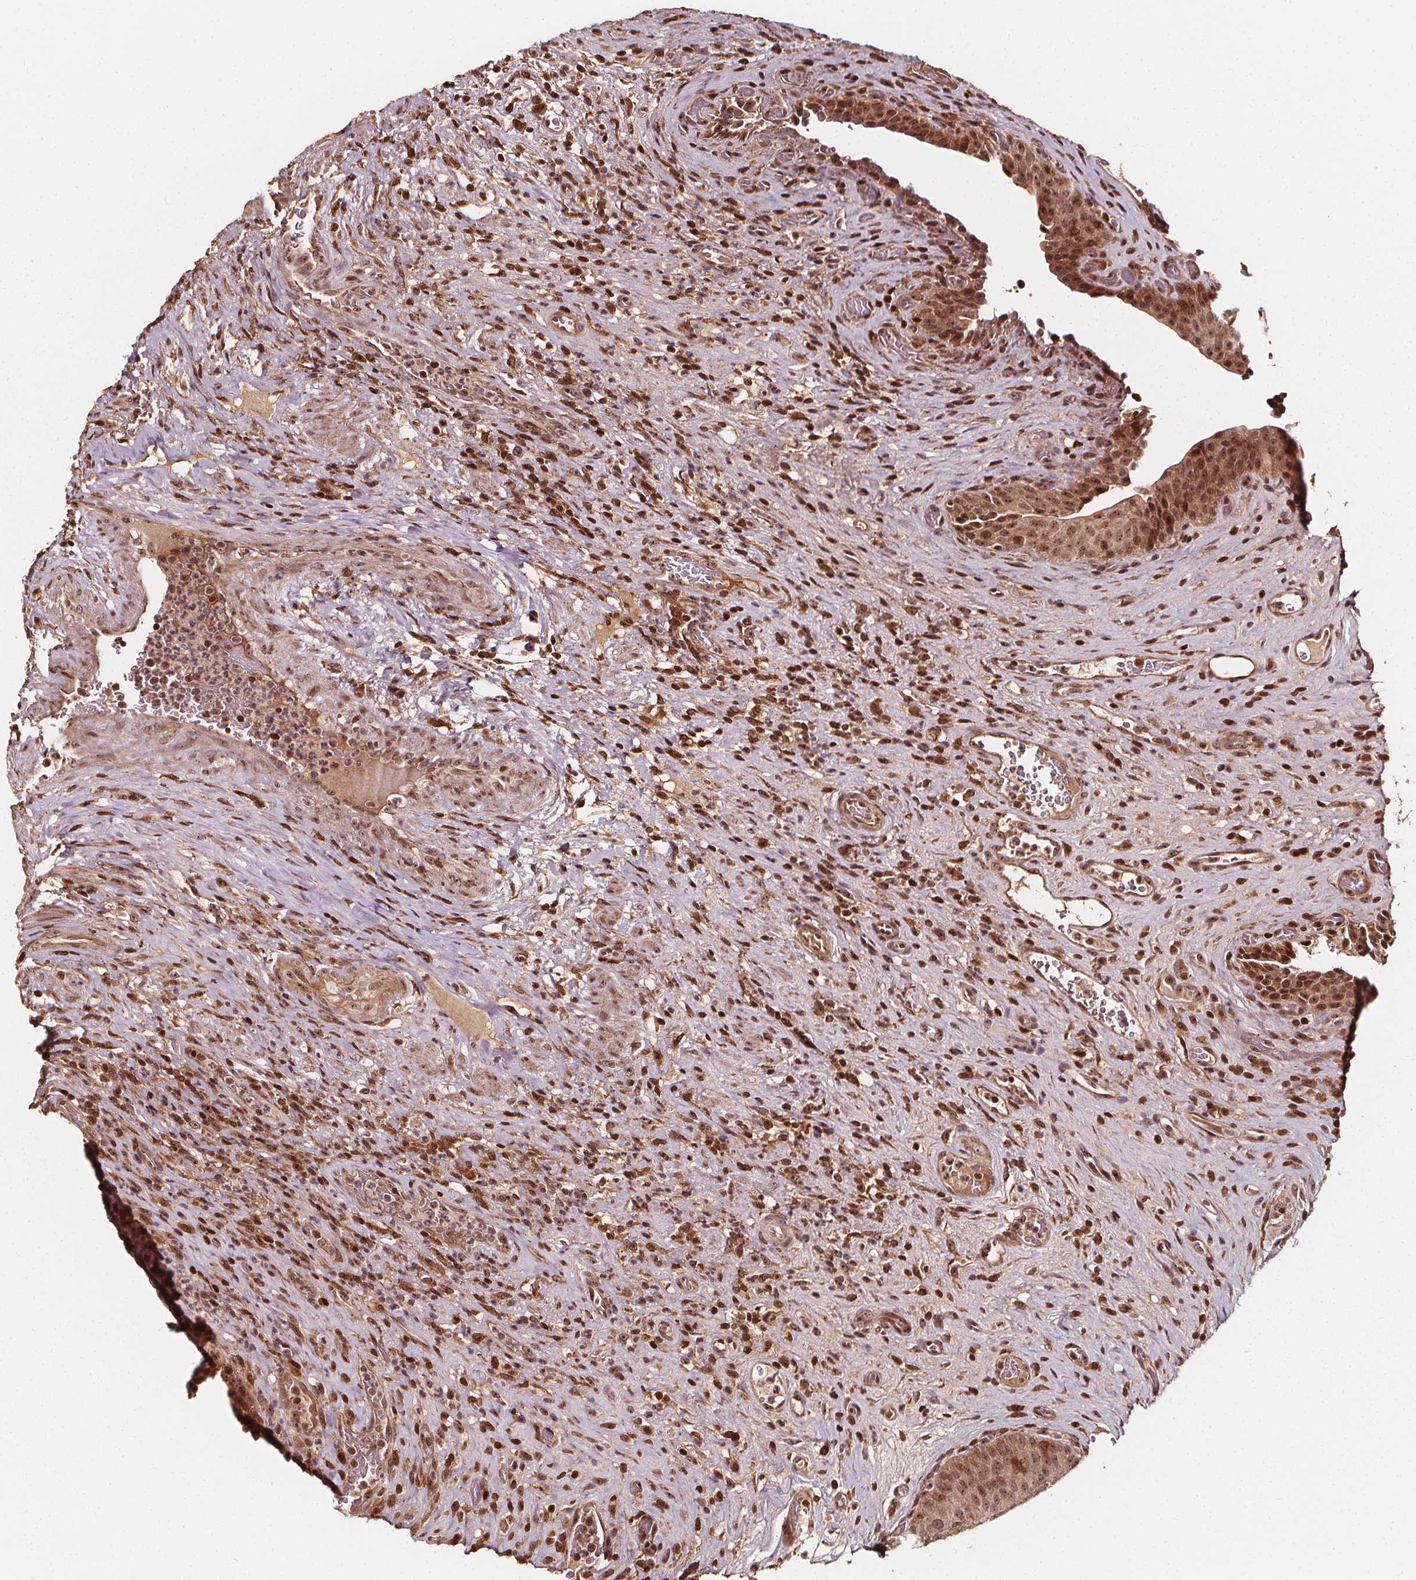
{"staining": {"intensity": "moderate", "quantity": ">75%", "location": "cytoplasmic/membranous,nuclear"}, "tissue": "urinary bladder", "cell_type": "Urothelial cells", "image_type": "normal", "snomed": [{"axis": "morphology", "description": "Normal tissue, NOS"}, {"axis": "topography", "description": "Urinary bladder"}, {"axis": "topography", "description": "Peripheral nerve tissue"}], "caption": "Immunohistochemistry (IHC) image of benign urinary bladder: human urinary bladder stained using immunohistochemistry (IHC) reveals medium levels of moderate protein expression localized specifically in the cytoplasmic/membranous,nuclear of urothelial cells, appearing as a cytoplasmic/membranous,nuclear brown color.", "gene": "EXOSC9", "patient": {"sex": "male", "age": 66}}